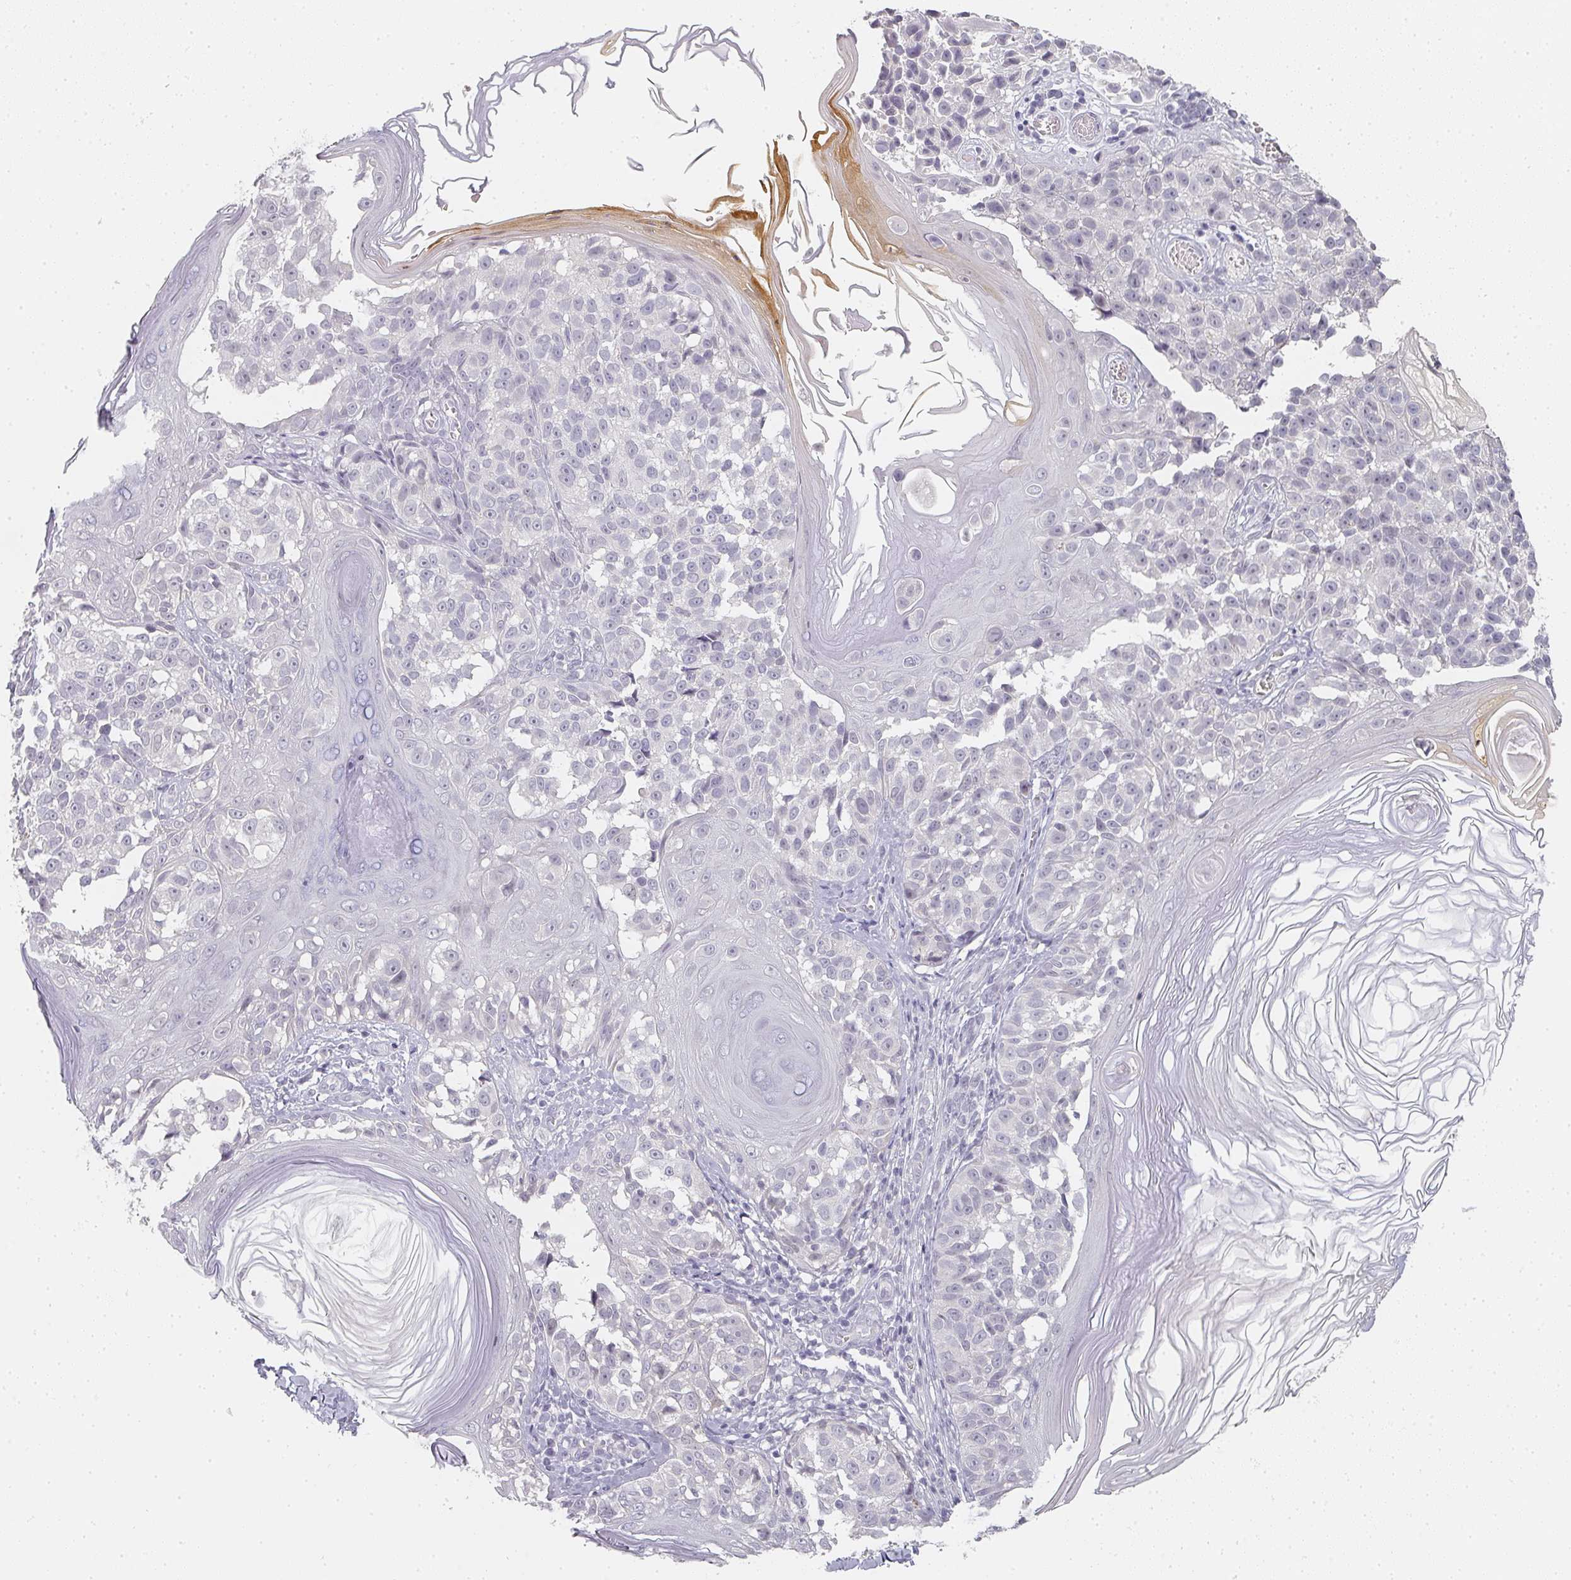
{"staining": {"intensity": "negative", "quantity": "none", "location": "none"}, "tissue": "melanoma", "cell_type": "Tumor cells", "image_type": "cancer", "snomed": [{"axis": "morphology", "description": "Malignant melanoma, NOS"}, {"axis": "topography", "description": "Skin"}], "caption": "Tumor cells show no significant protein staining in malignant melanoma.", "gene": "SHISA2", "patient": {"sex": "male", "age": 73}}